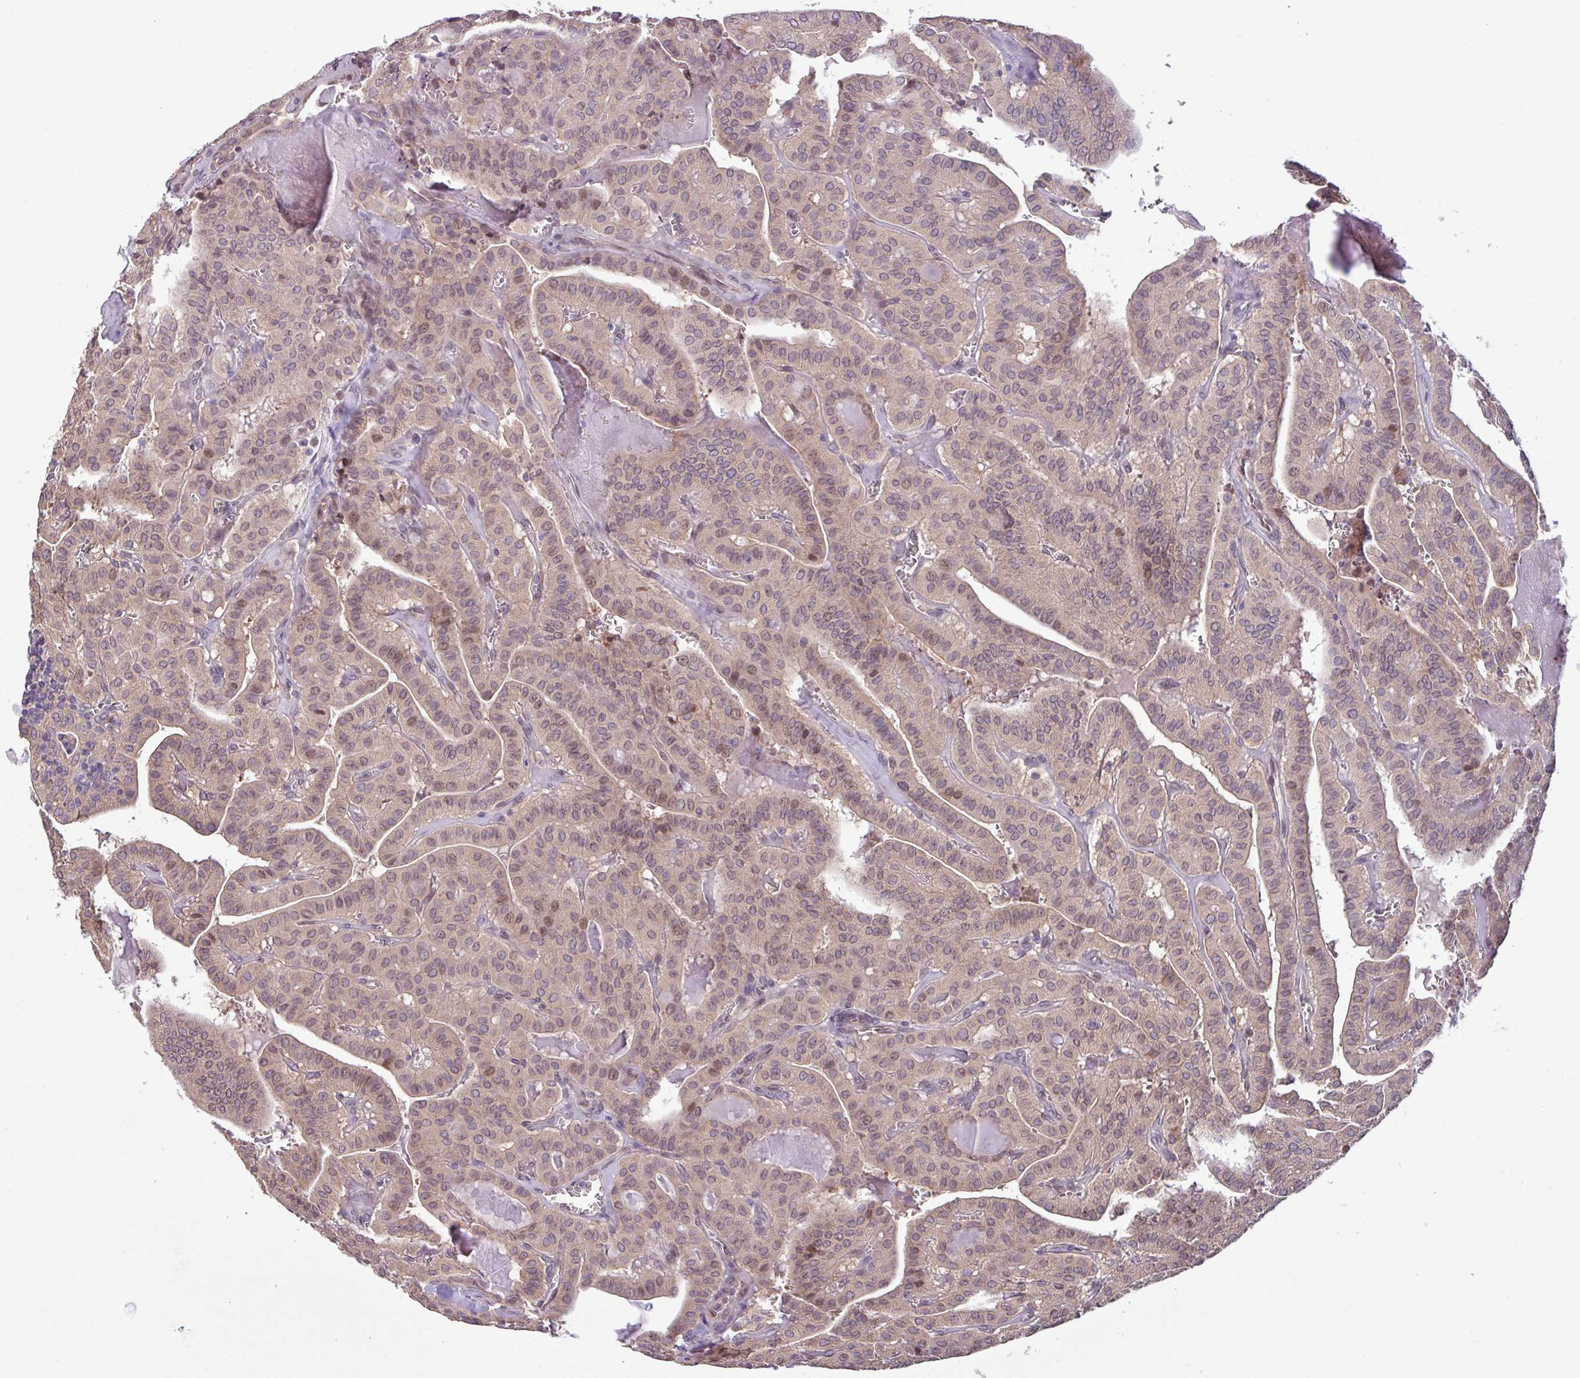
{"staining": {"intensity": "weak", "quantity": "<25%", "location": "nuclear"}, "tissue": "thyroid cancer", "cell_type": "Tumor cells", "image_type": "cancer", "snomed": [{"axis": "morphology", "description": "Papillary adenocarcinoma, NOS"}, {"axis": "topography", "description": "Thyroid gland"}], "caption": "Human thyroid cancer (papillary adenocarcinoma) stained for a protein using immunohistochemistry demonstrates no positivity in tumor cells.", "gene": "C20orf27", "patient": {"sex": "male", "age": 52}}